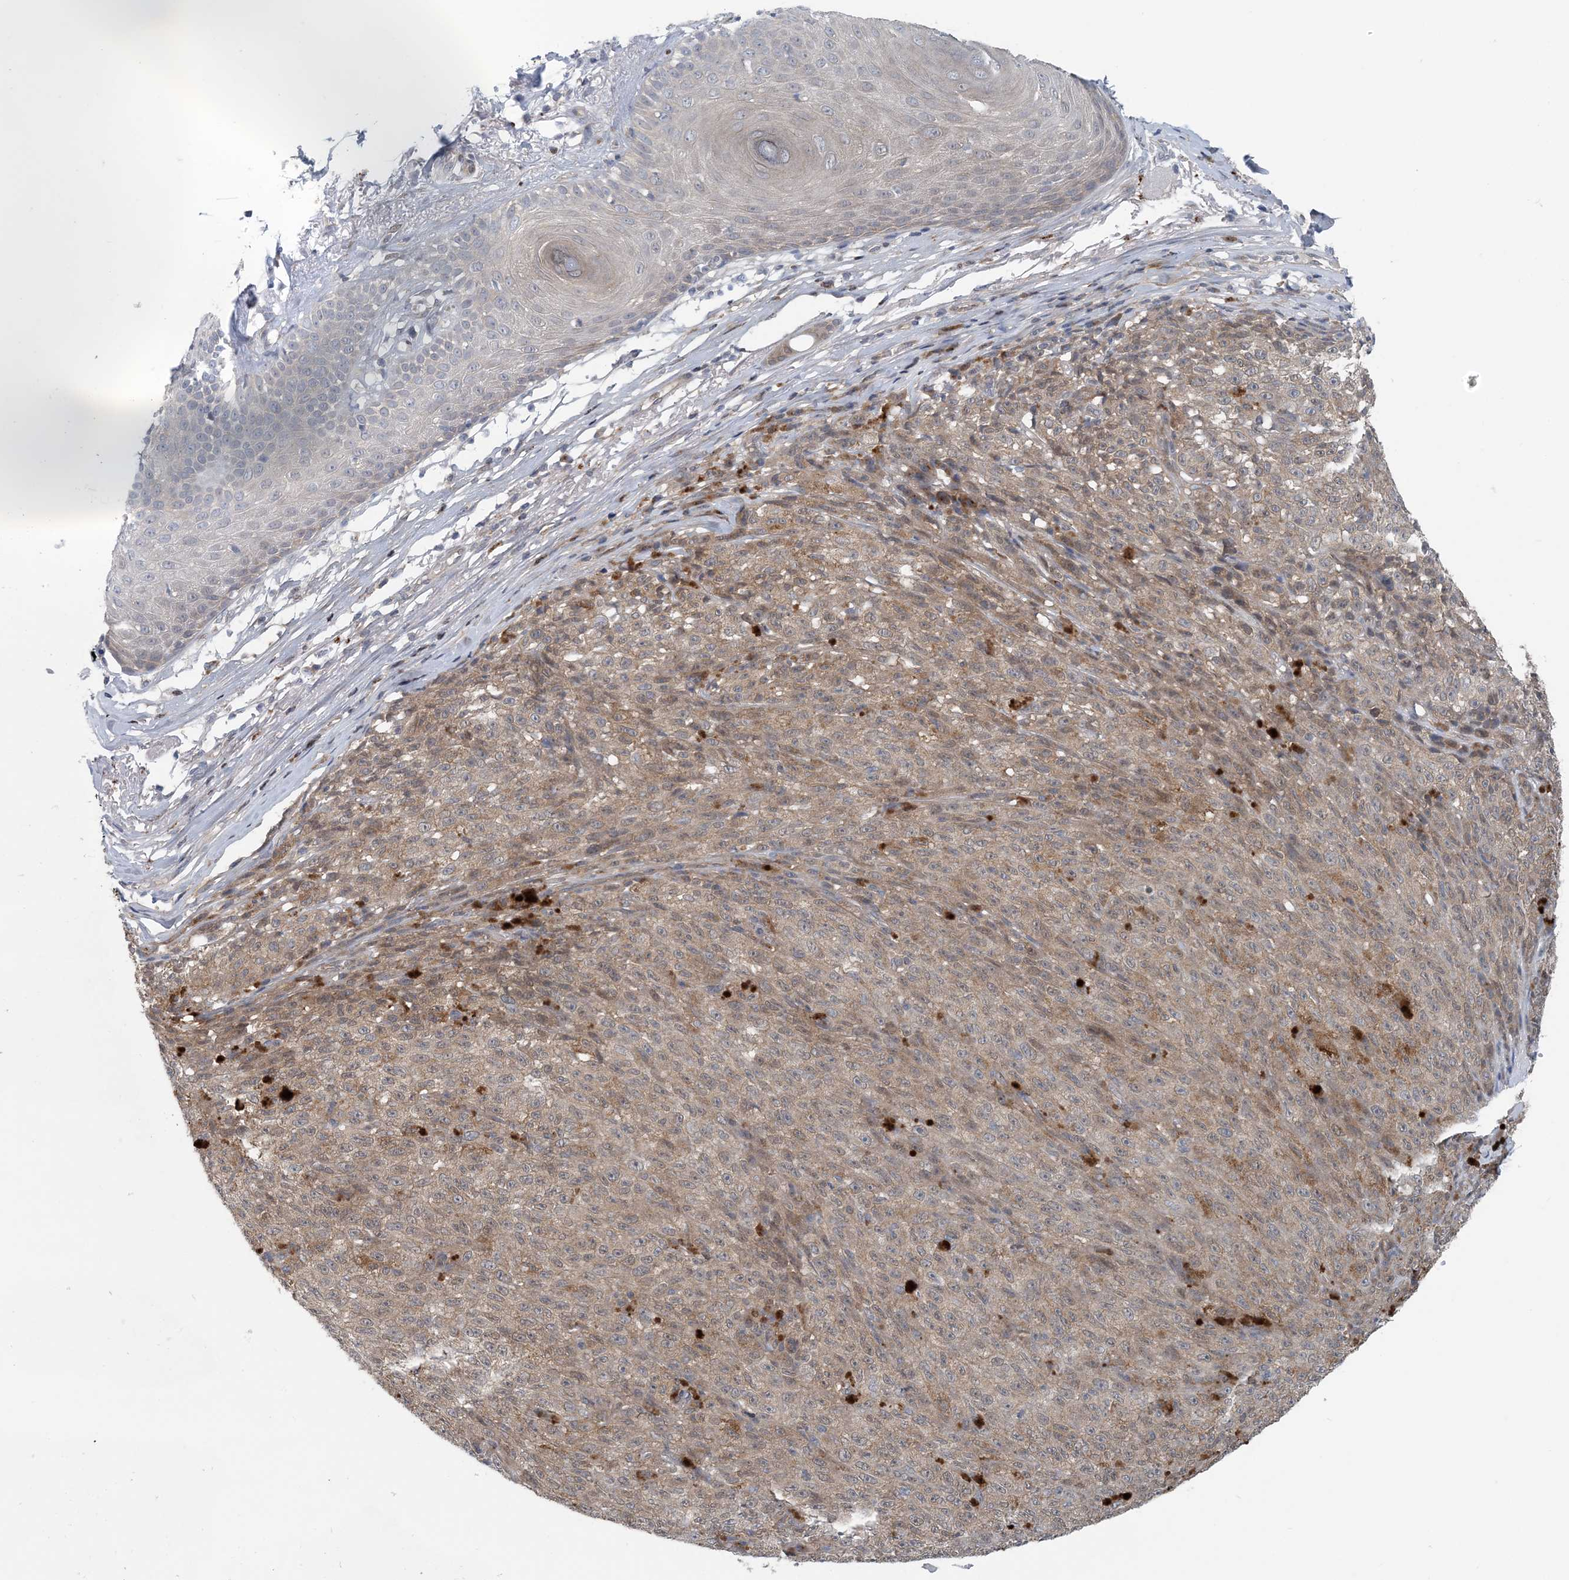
{"staining": {"intensity": "weak", "quantity": ">75%", "location": "cytoplasmic/membranous"}, "tissue": "melanoma", "cell_type": "Tumor cells", "image_type": "cancer", "snomed": [{"axis": "morphology", "description": "Malignant melanoma, NOS"}, {"axis": "topography", "description": "Skin"}], "caption": "High-power microscopy captured an immunohistochemistry histopathology image of melanoma, revealing weak cytoplasmic/membranous expression in about >75% of tumor cells.", "gene": "HIKESHI", "patient": {"sex": "female", "age": 82}}